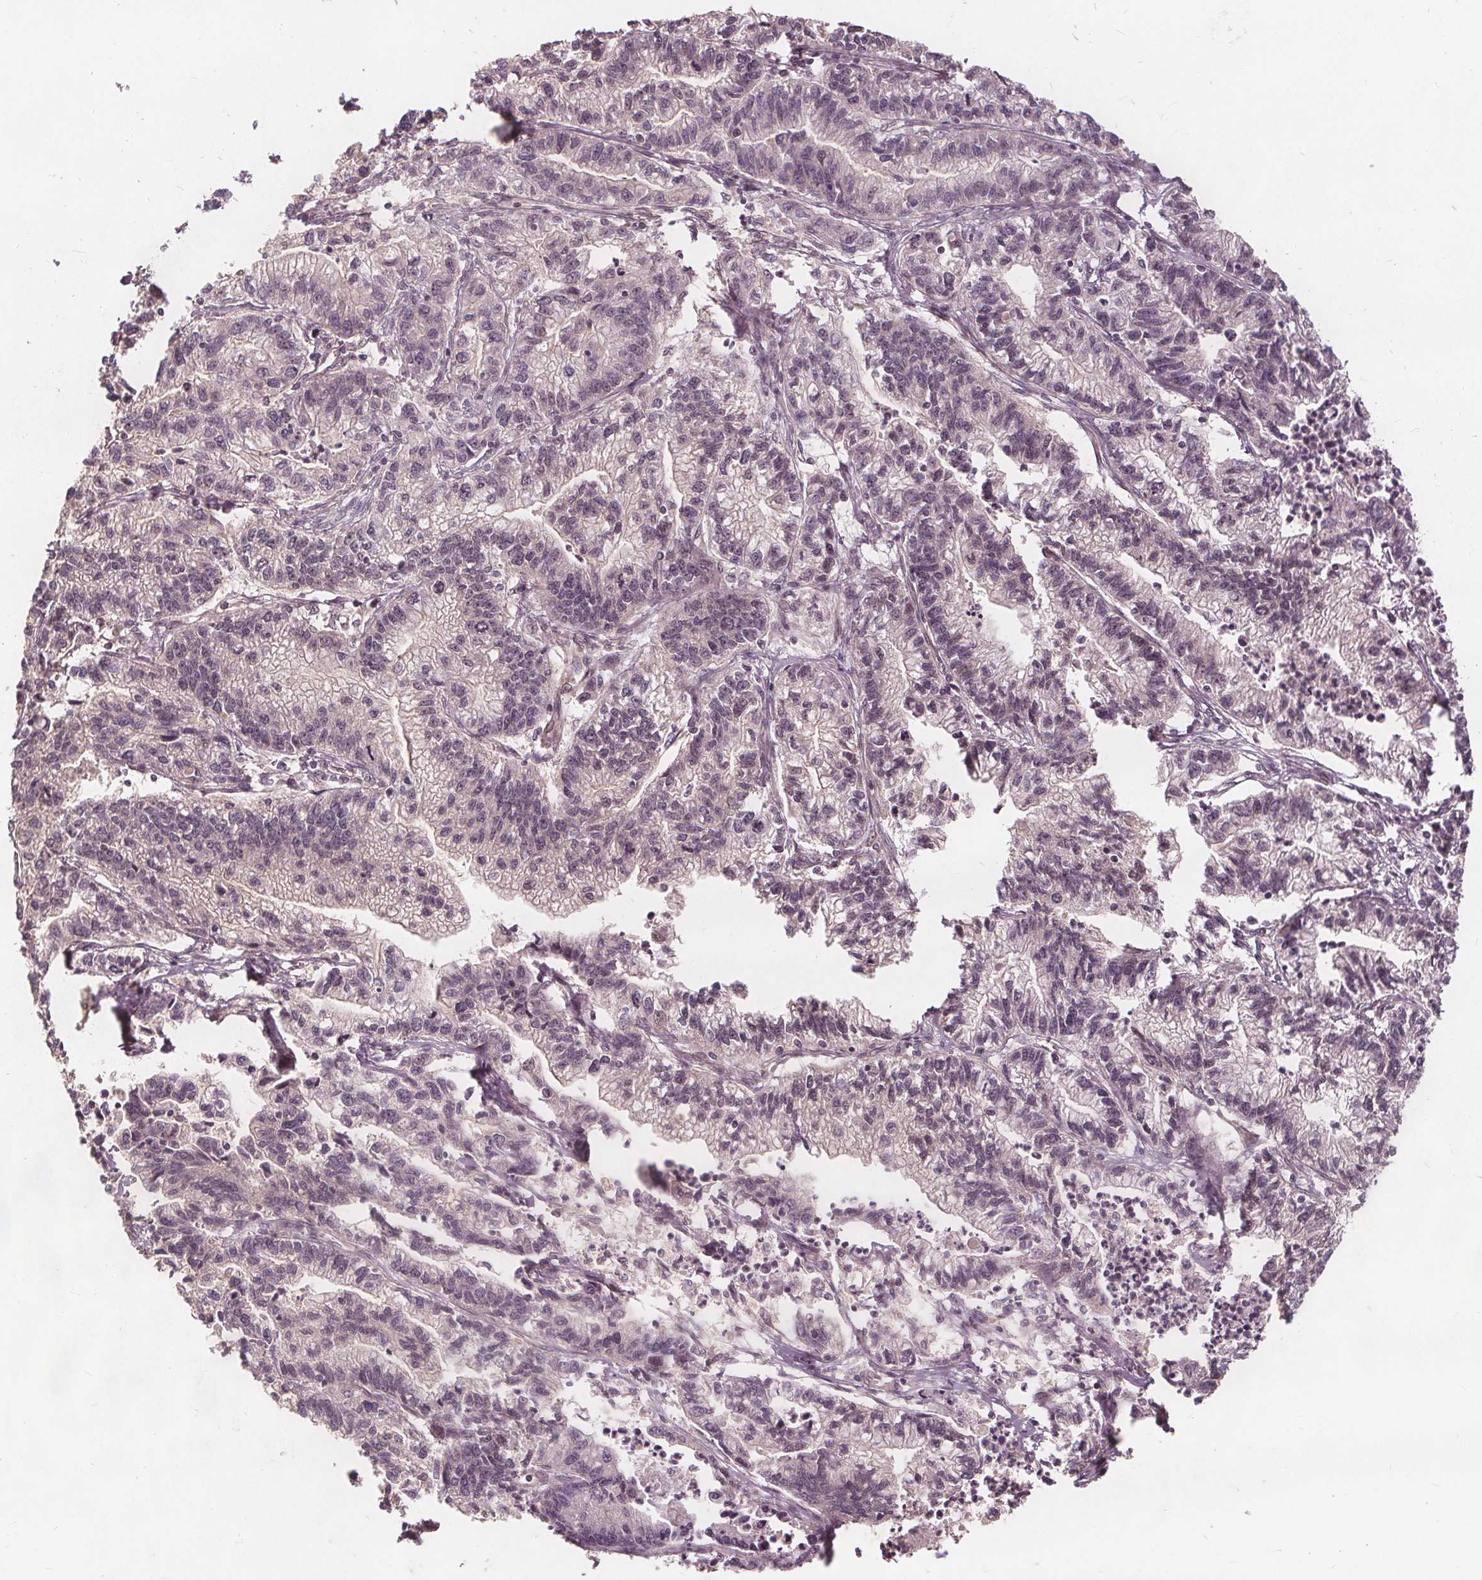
{"staining": {"intensity": "negative", "quantity": "none", "location": "none"}, "tissue": "stomach cancer", "cell_type": "Tumor cells", "image_type": "cancer", "snomed": [{"axis": "morphology", "description": "Adenocarcinoma, NOS"}, {"axis": "topography", "description": "Stomach"}], "caption": "Tumor cells are negative for protein expression in human stomach cancer. The staining was performed using DAB to visualize the protein expression in brown, while the nuclei were stained in blue with hematoxylin (Magnification: 20x).", "gene": "PPP1CB", "patient": {"sex": "male", "age": 83}}